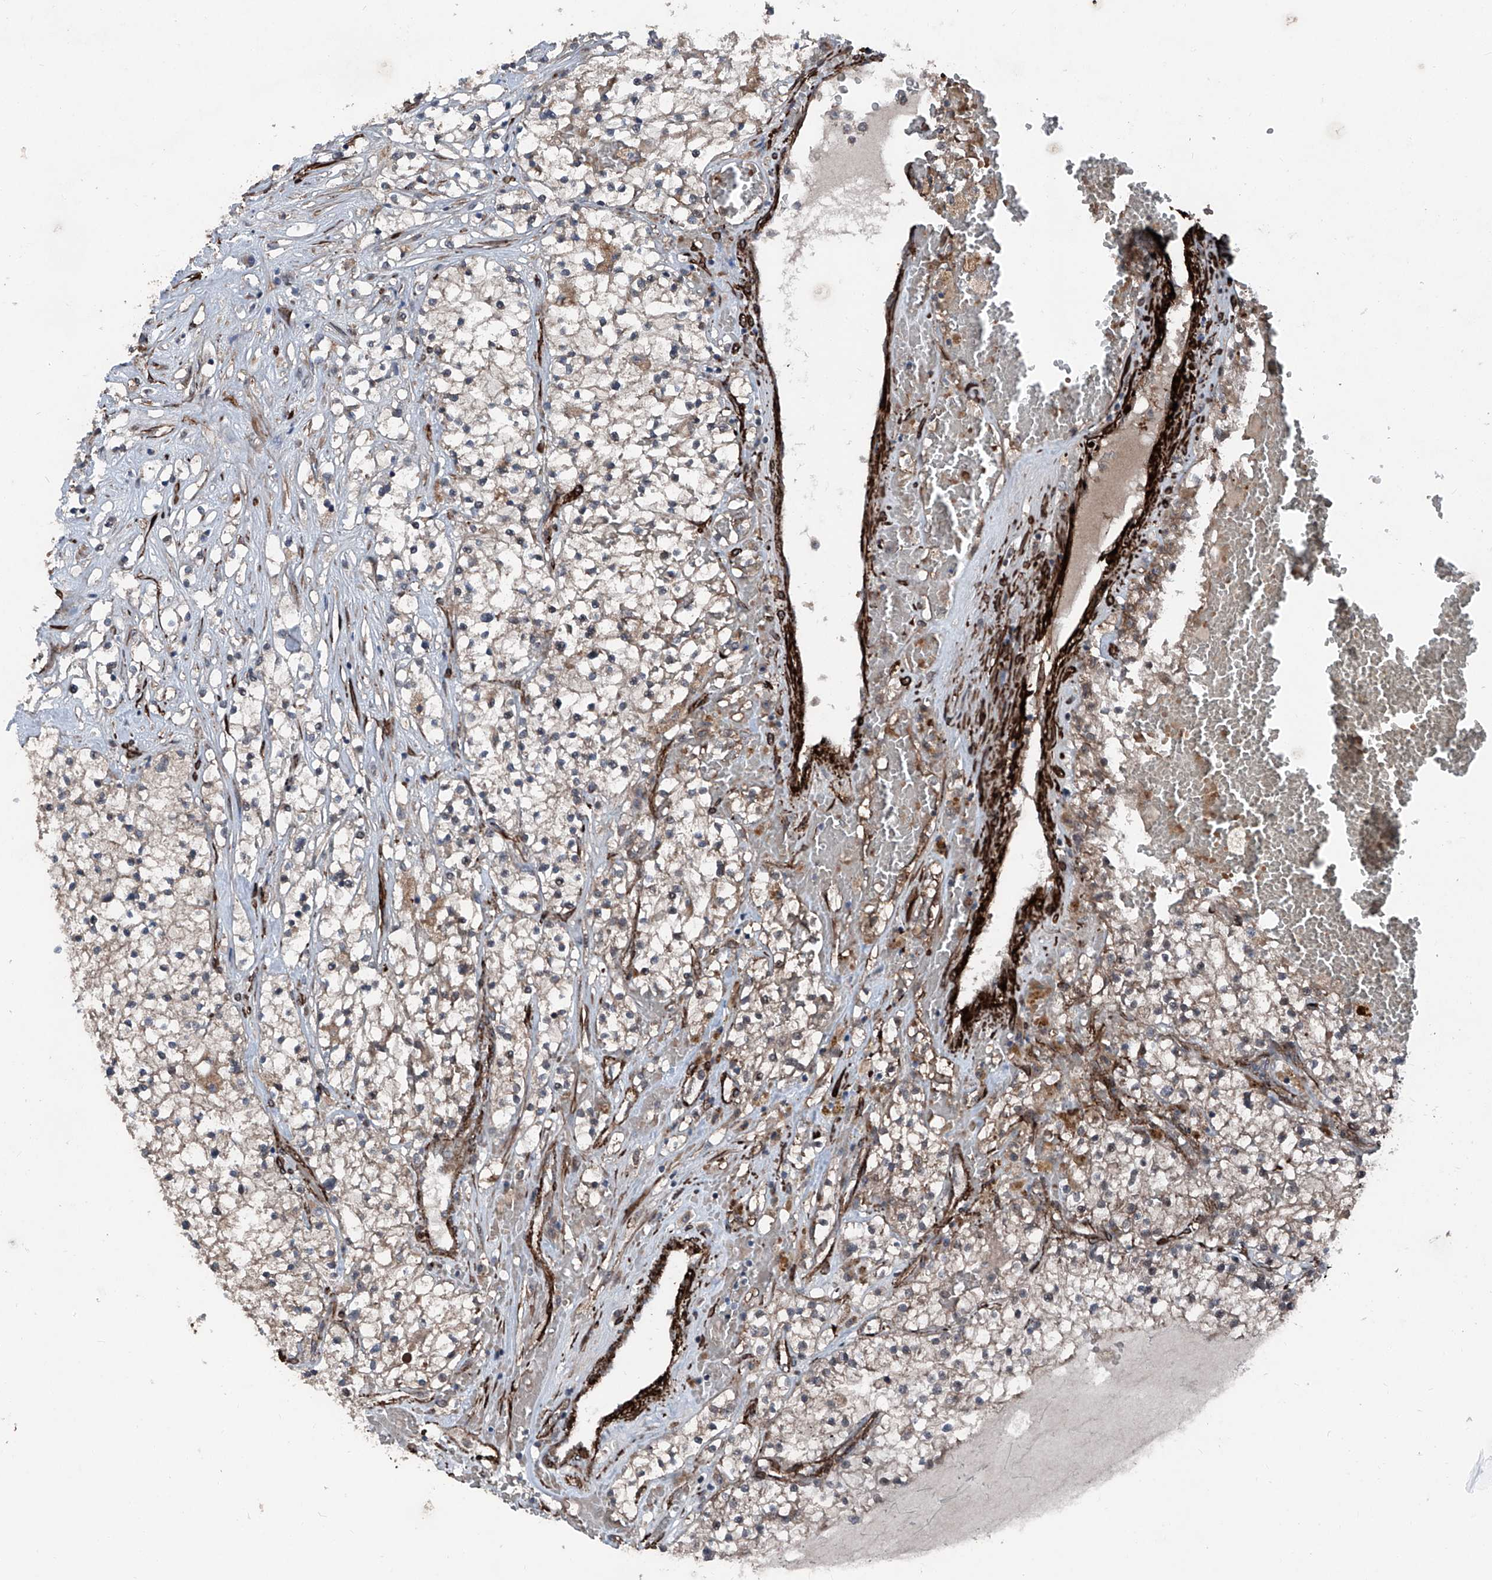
{"staining": {"intensity": "weak", "quantity": "<25%", "location": "cytoplasmic/membranous"}, "tissue": "renal cancer", "cell_type": "Tumor cells", "image_type": "cancer", "snomed": [{"axis": "morphology", "description": "Normal tissue, NOS"}, {"axis": "morphology", "description": "Adenocarcinoma, NOS"}, {"axis": "topography", "description": "Kidney"}], "caption": "Renal cancer was stained to show a protein in brown. There is no significant staining in tumor cells.", "gene": "COA7", "patient": {"sex": "male", "age": 68}}